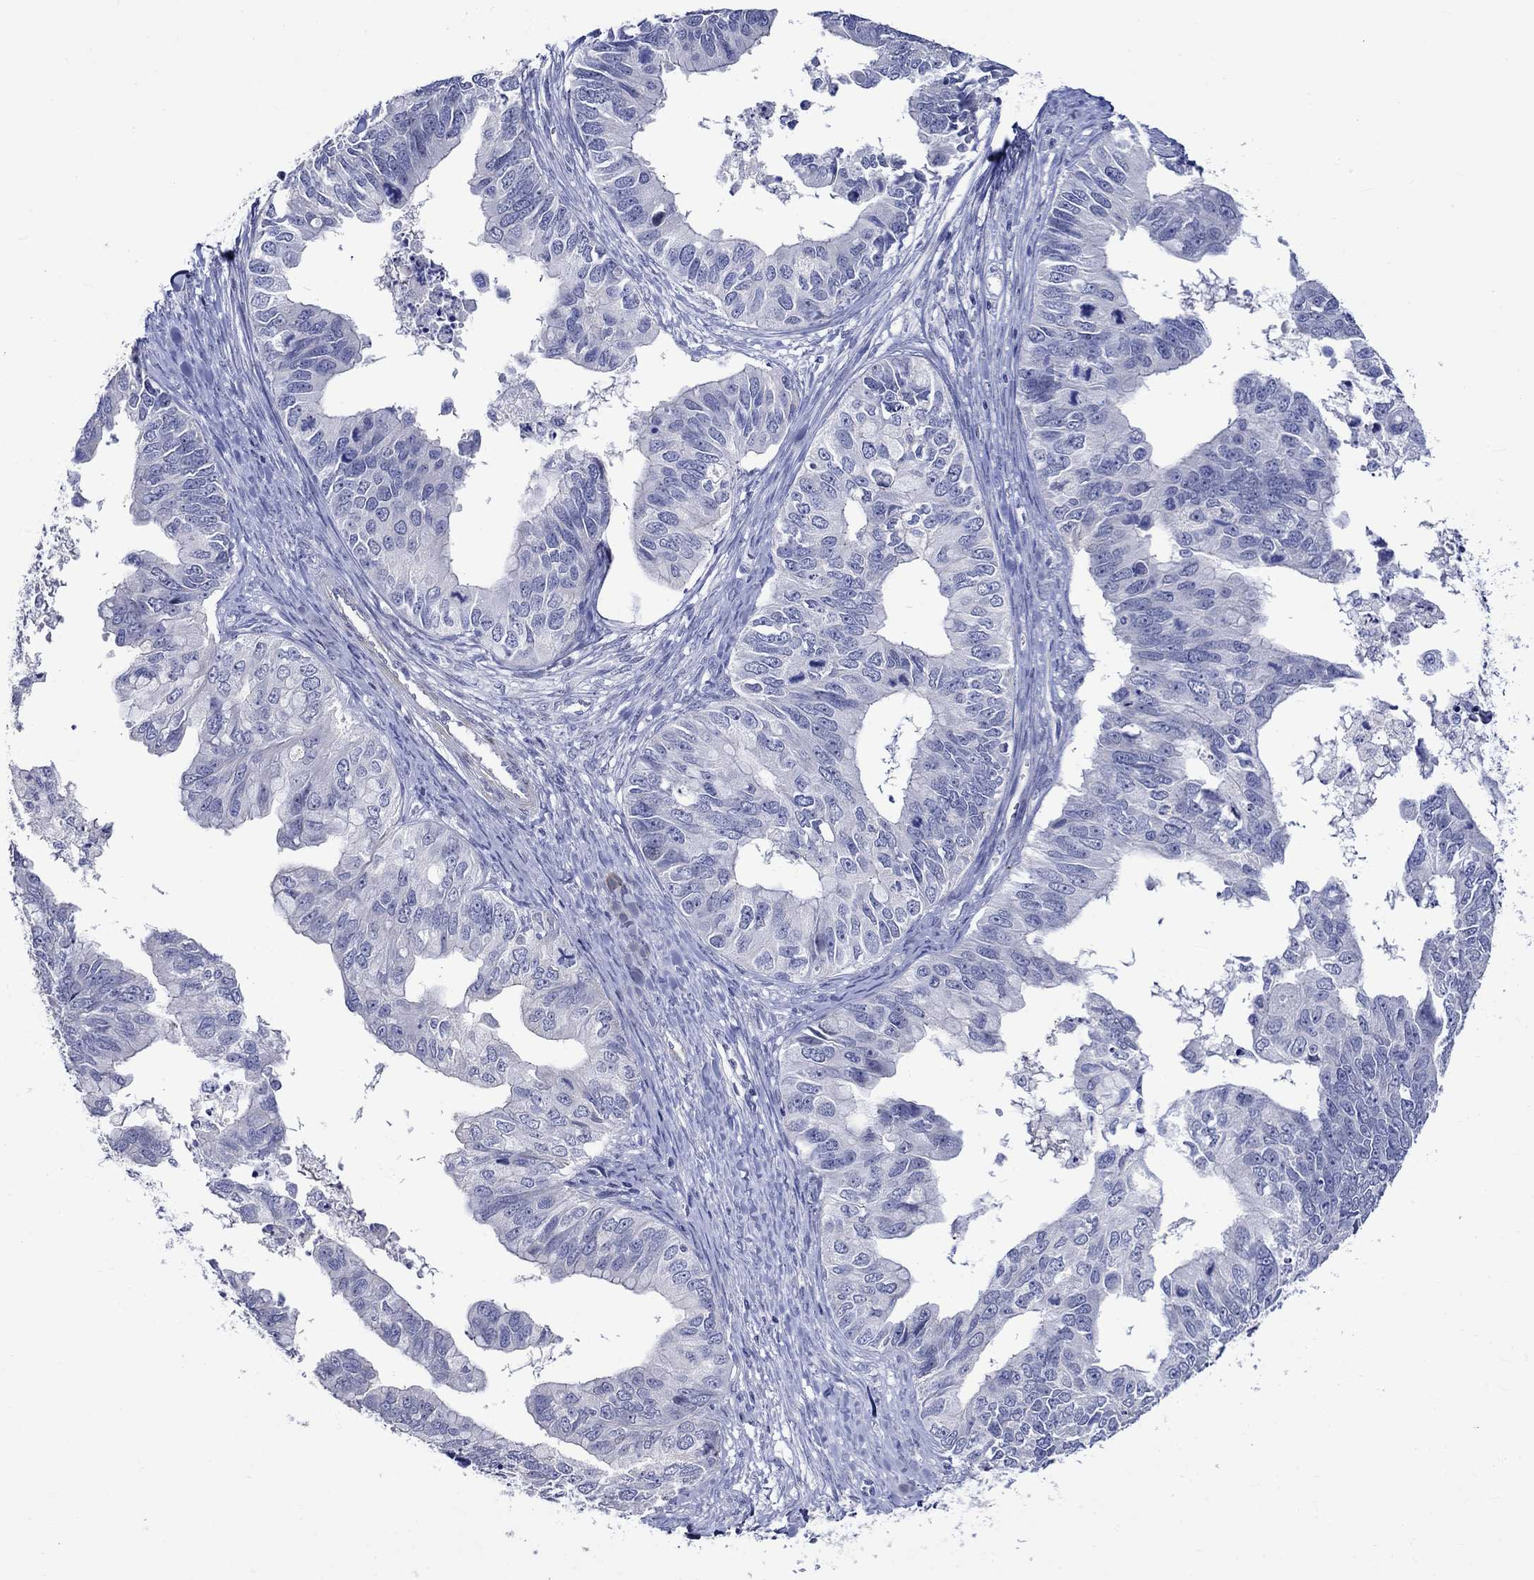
{"staining": {"intensity": "negative", "quantity": "none", "location": "none"}, "tissue": "ovarian cancer", "cell_type": "Tumor cells", "image_type": "cancer", "snomed": [{"axis": "morphology", "description": "Cystadenocarcinoma, mucinous, NOS"}, {"axis": "topography", "description": "Ovary"}], "caption": "Protein analysis of ovarian cancer demonstrates no significant expression in tumor cells.", "gene": "CRYAB", "patient": {"sex": "female", "age": 76}}